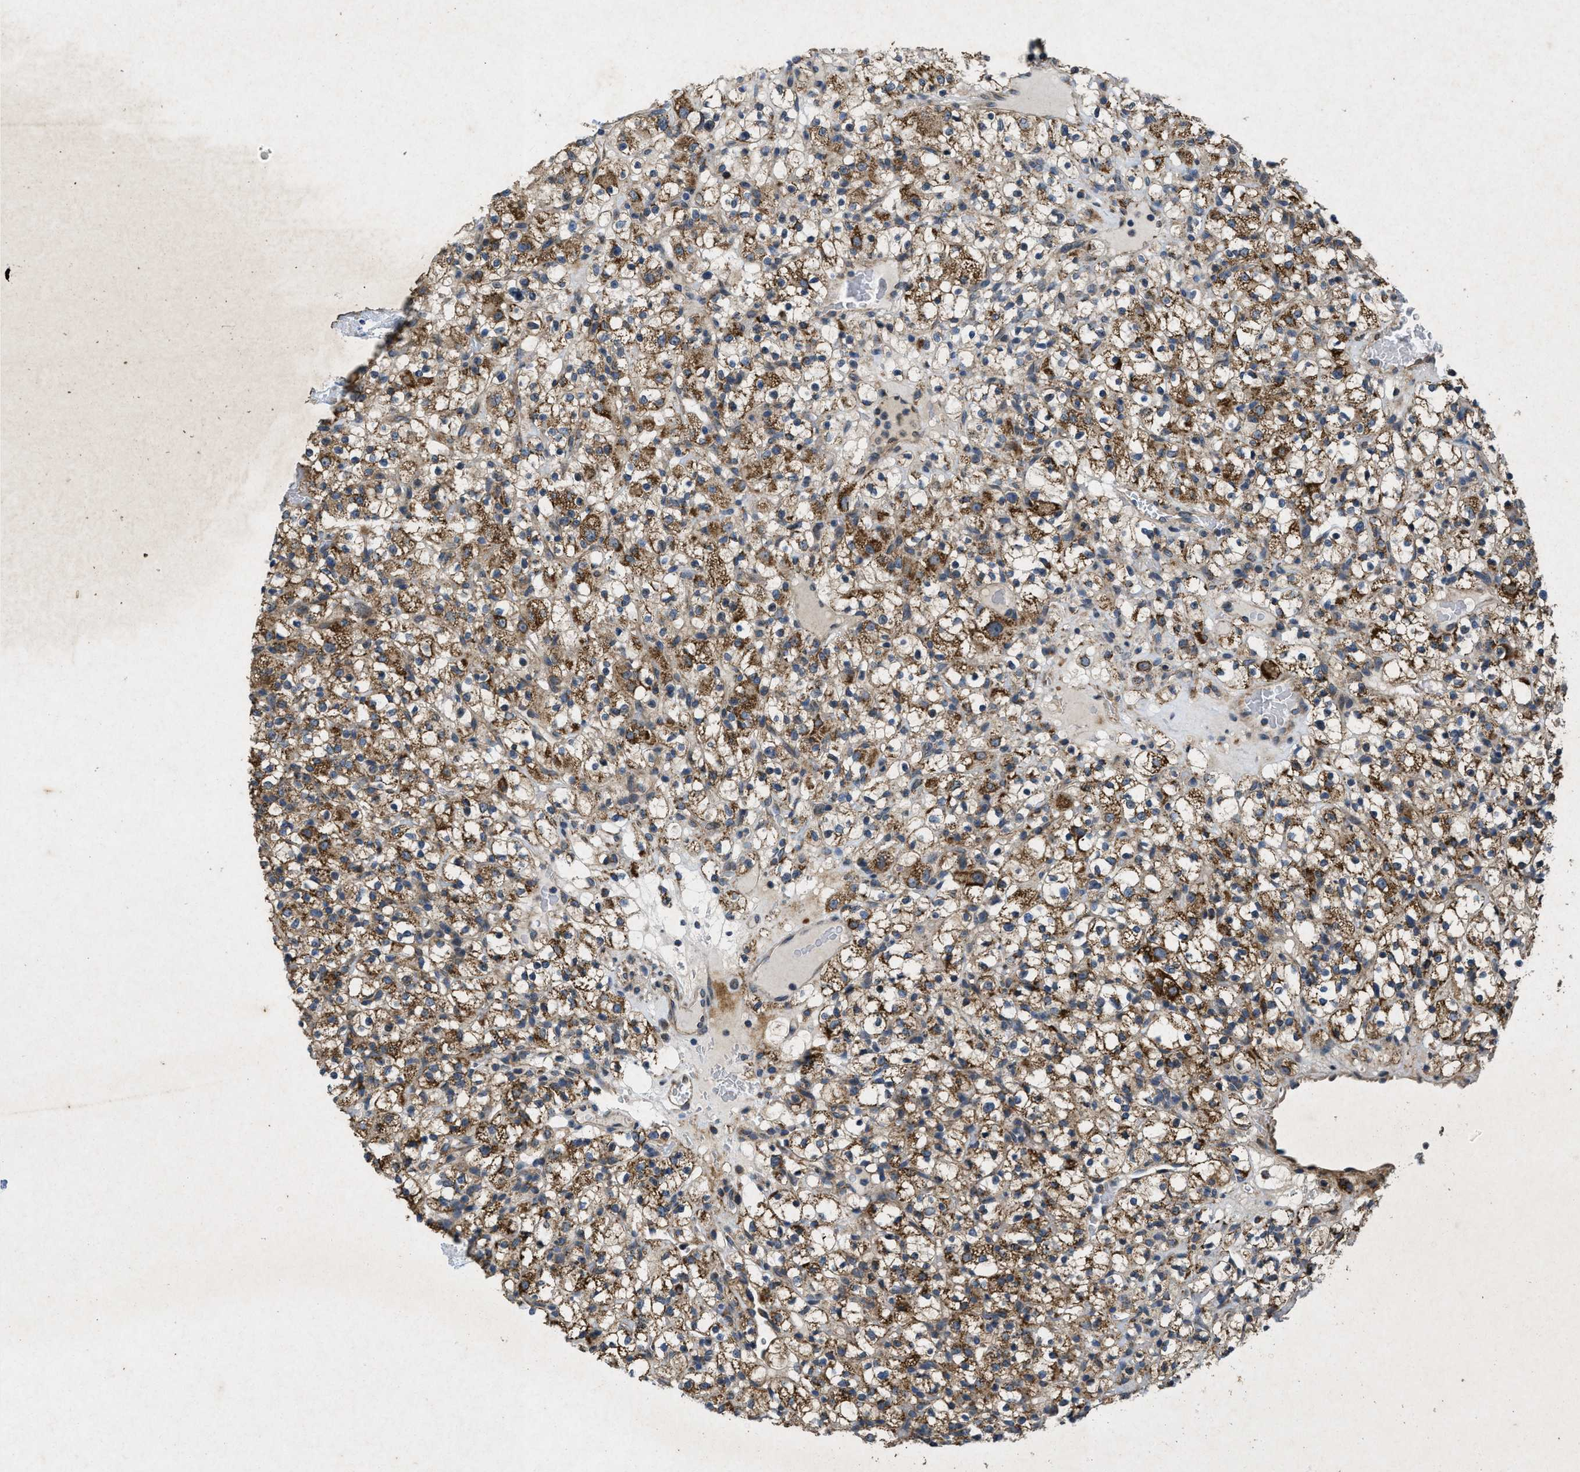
{"staining": {"intensity": "moderate", "quantity": ">75%", "location": "cytoplasmic/membranous"}, "tissue": "renal cancer", "cell_type": "Tumor cells", "image_type": "cancer", "snomed": [{"axis": "morphology", "description": "Normal tissue, NOS"}, {"axis": "morphology", "description": "Adenocarcinoma, NOS"}, {"axis": "topography", "description": "Kidney"}], "caption": "Tumor cells demonstrate medium levels of moderate cytoplasmic/membranous positivity in about >75% of cells in human adenocarcinoma (renal). (DAB (3,3'-diaminobenzidine) IHC, brown staining for protein, blue staining for nuclei).", "gene": "PRKG2", "patient": {"sex": "female", "age": 72}}